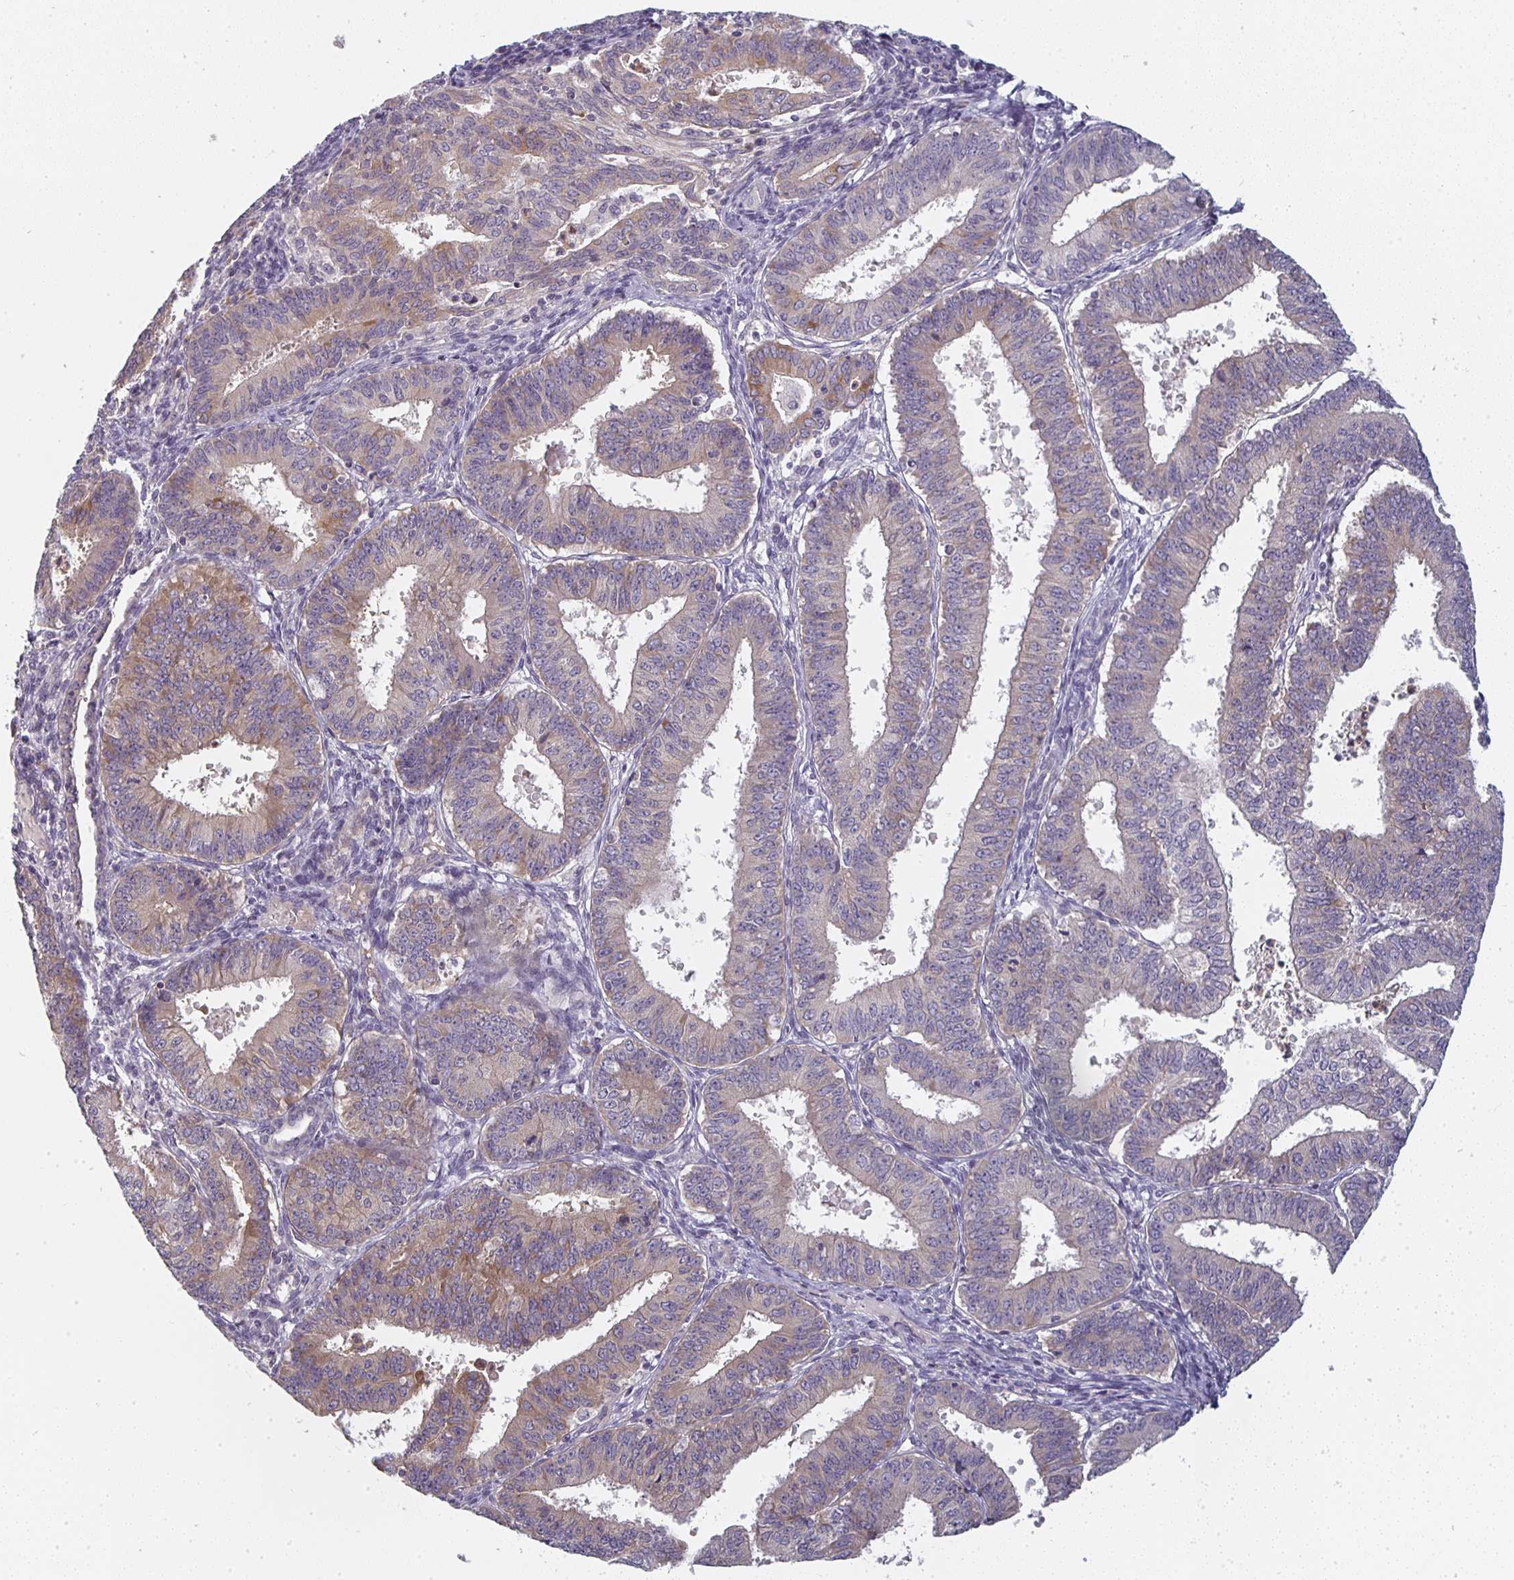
{"staining": {"intensity": "weak", "quantity": "<25%", "location": "cytoplasmic/membranous"}, "tissue": "endometrial cancer", "cell_type": "Tumor cells", "image_type": "cancer", "snomed": [{"axis": "morphology", "description": "Adenocarcinoma, NOS"}, {"axis": "topography", "description": "Endometrium"}], "caption": "This is an IHC micrograph of endometrial cancer (adenocarcinoma). There is no staining in tumor cells.", "gene": "CTHRC1", "patient": {"sex": "female", "age": 73}}